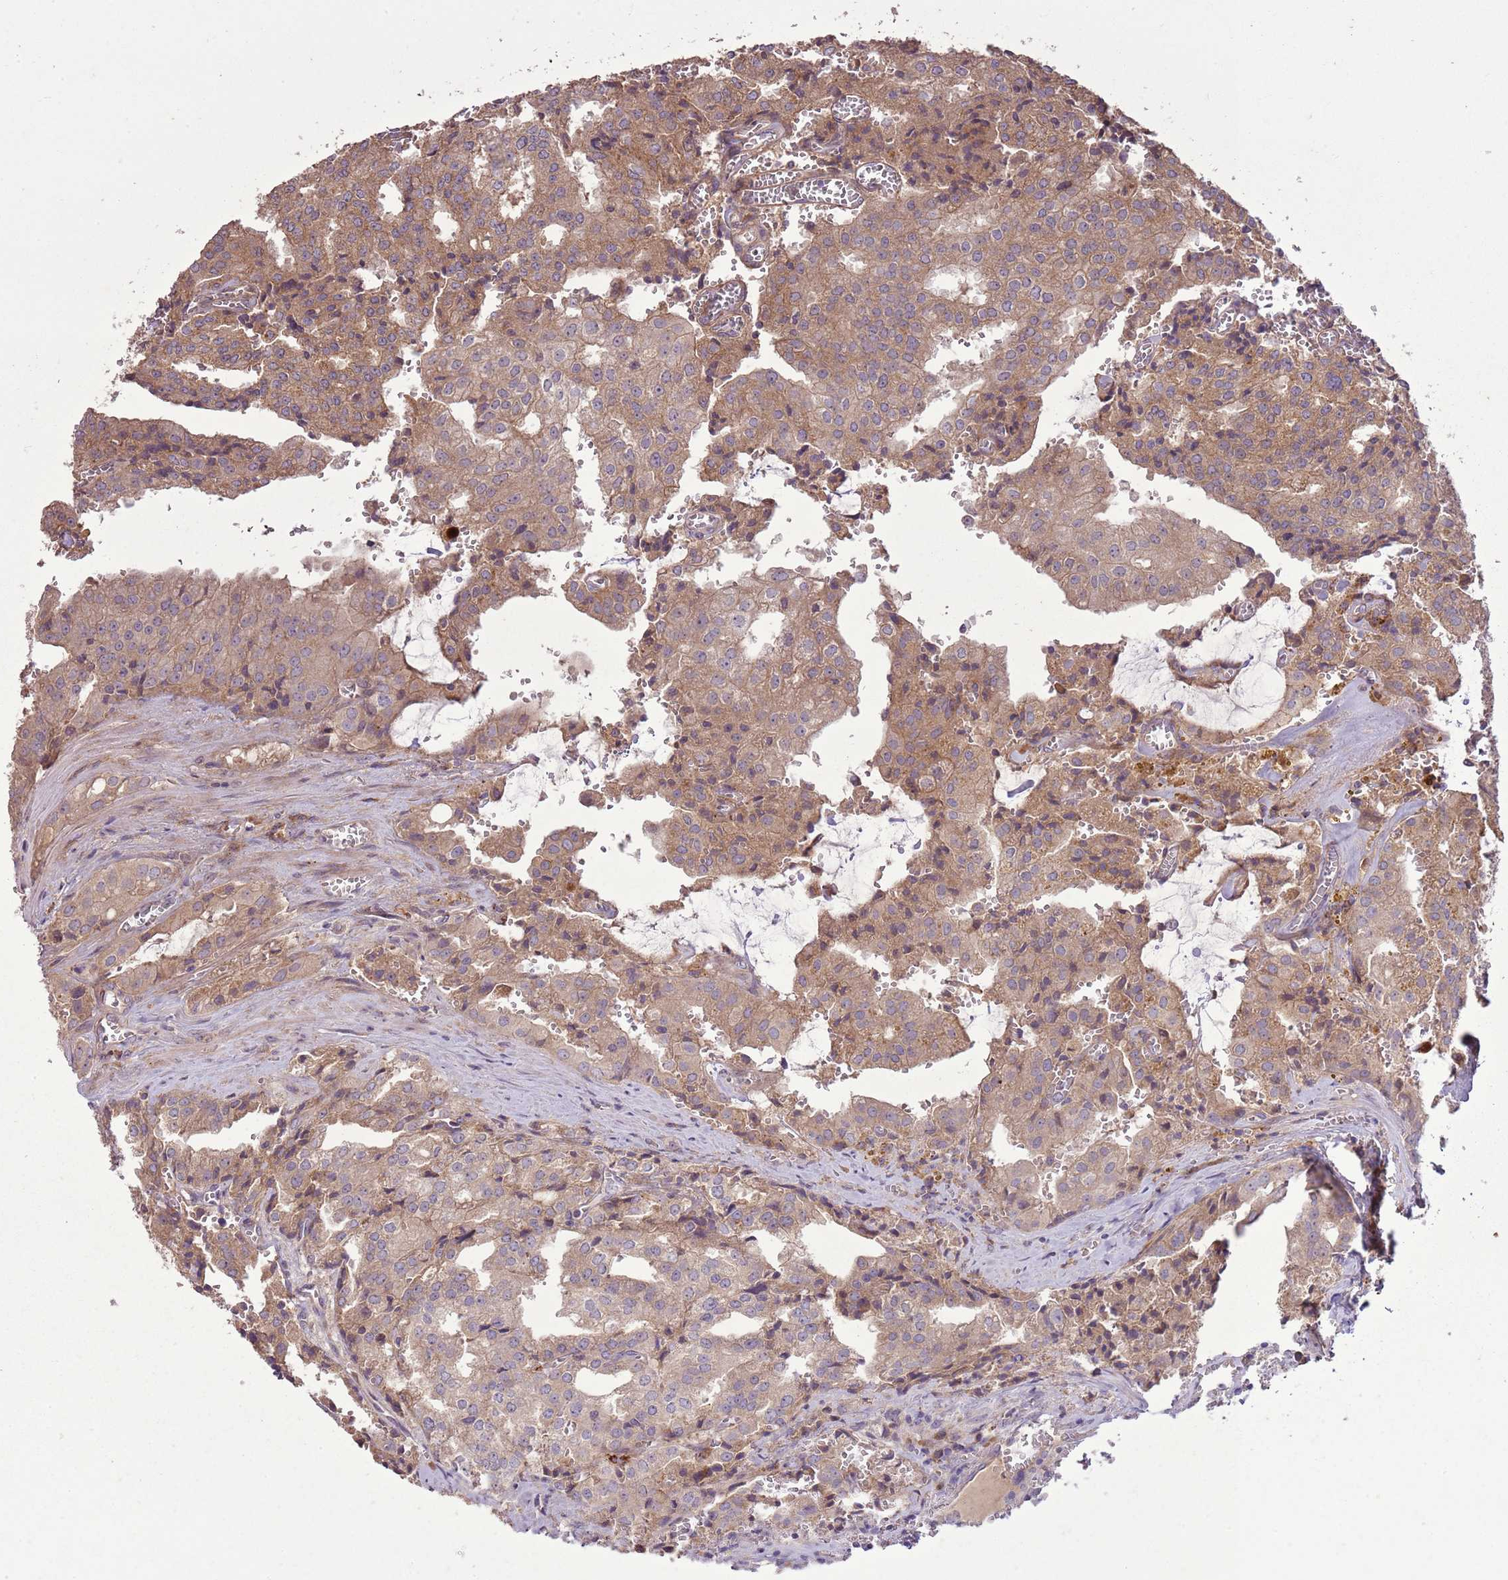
{"staining": {"intensity": "moderate", "quantity": ">75%", "location": "cytoplasmic/membranous"}, "tissue": "prostate cancer", "cell_type": "Tumor cells", "image_type": "cancer", "snomed": [{"axis": "morphology", "description": "Adenocarcinoma, High grade"}, {"axis": "topography", "description": "Prostate"}], "caption": "Moderate cytoplasmic/membranous staining for a protein is identified in about >75% of tumor cells of prostate cancer (adenocarcinoma (high-grade)) using immunohistochemistry (IHC).", "gene": "ANKRD24", "patient": {"sex": "male", "age": 68}}